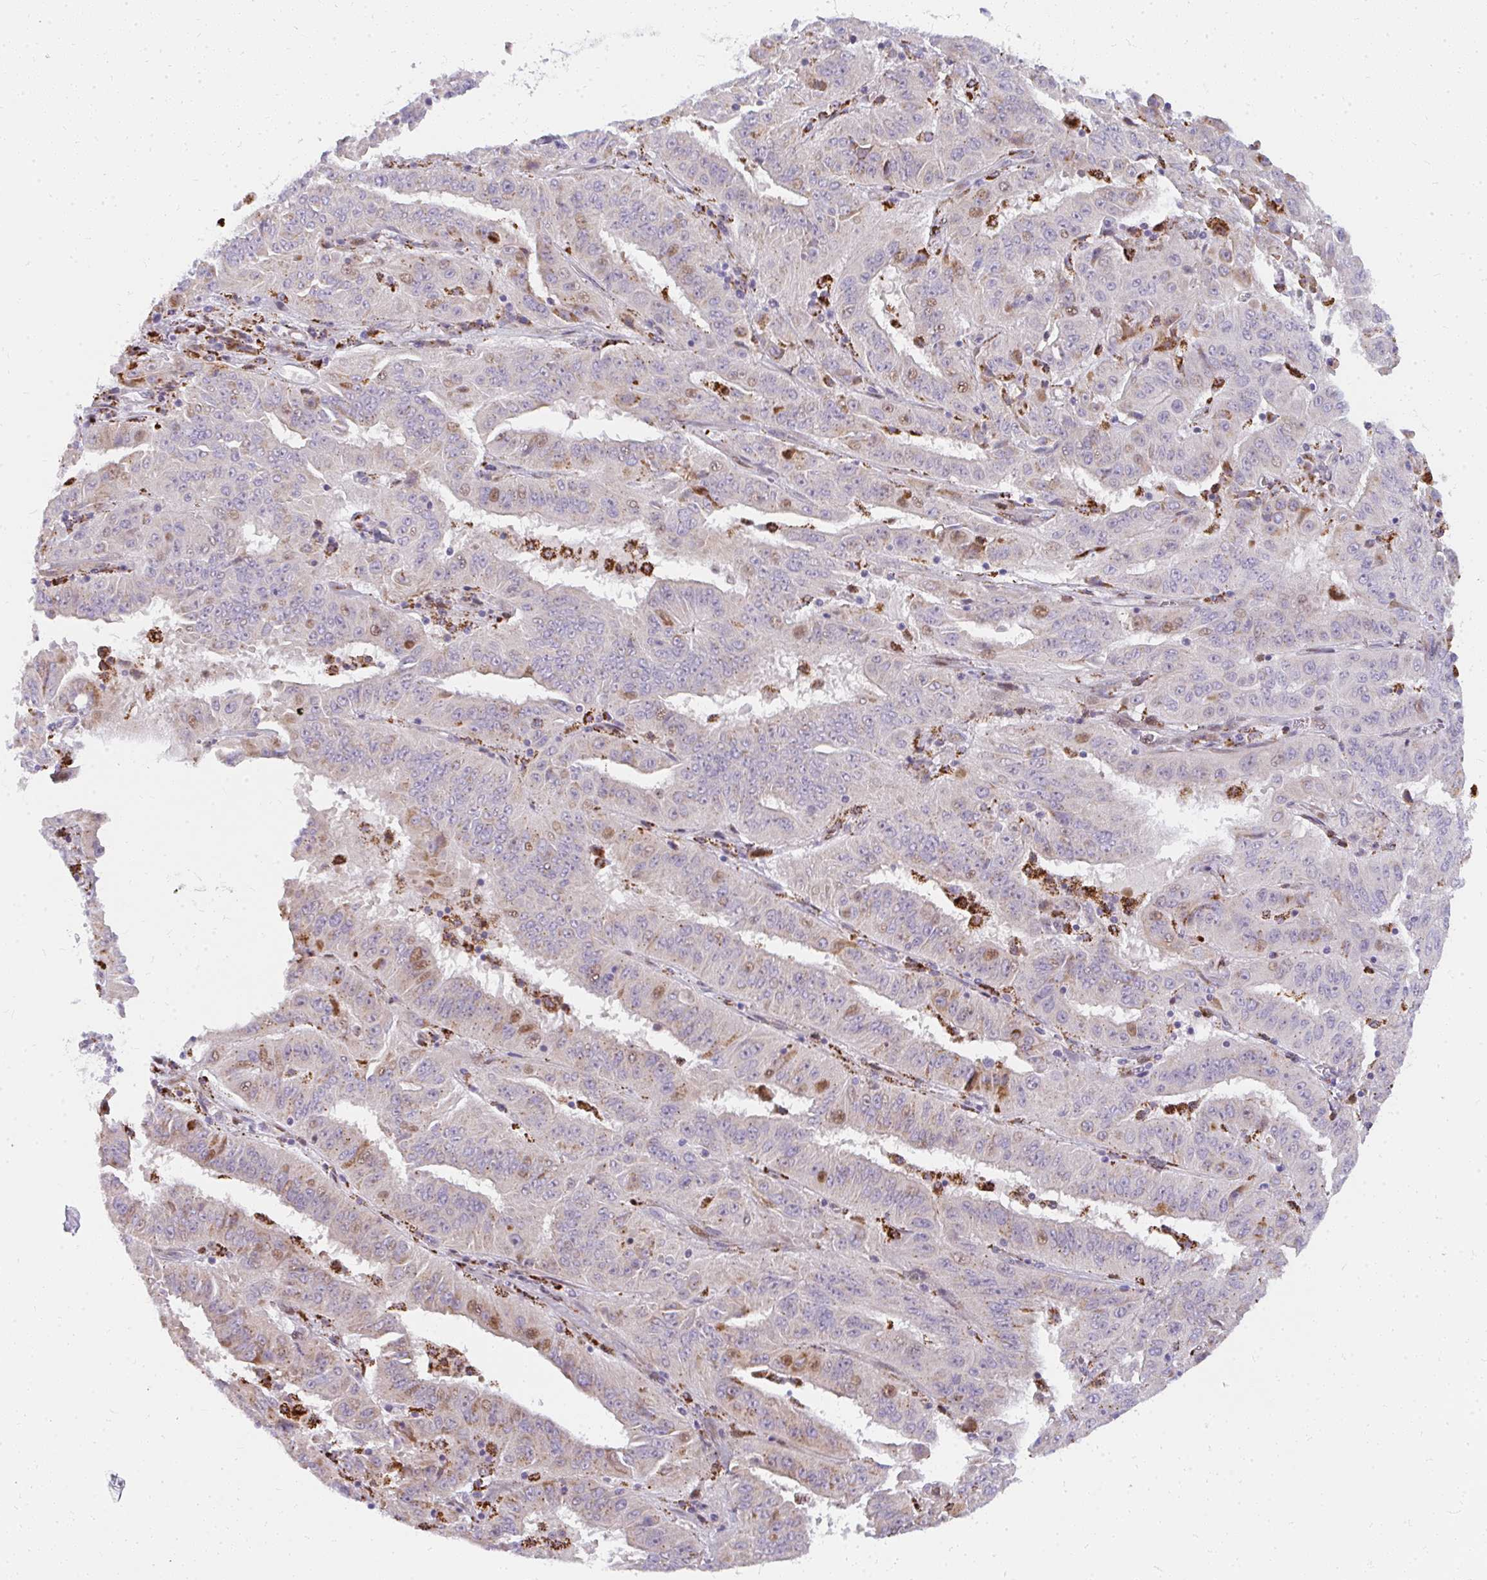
{"staining": {"intensity": "moderate", "quantity": "25%-75%", "location": "cytoplasmic/membranous"}, "tissue": "pancreatic cancer", "cell_type": "Tumor cells", "image_type": "cancer", "snomed": [{"axis": "morphology", "description": "Adenocarcinoma, NOS"}, {"axis": "topography", "description": "Pancreas"}], "caption": "IHC of pancreatic cancer (adenocarcinoma) exhibits medium levels of moderate cytoplasmic/membranous staining in about 25%-75% of tumor cells.", "gene": "PLA2G5", "patient": {"sex": "male", "age": 63}}